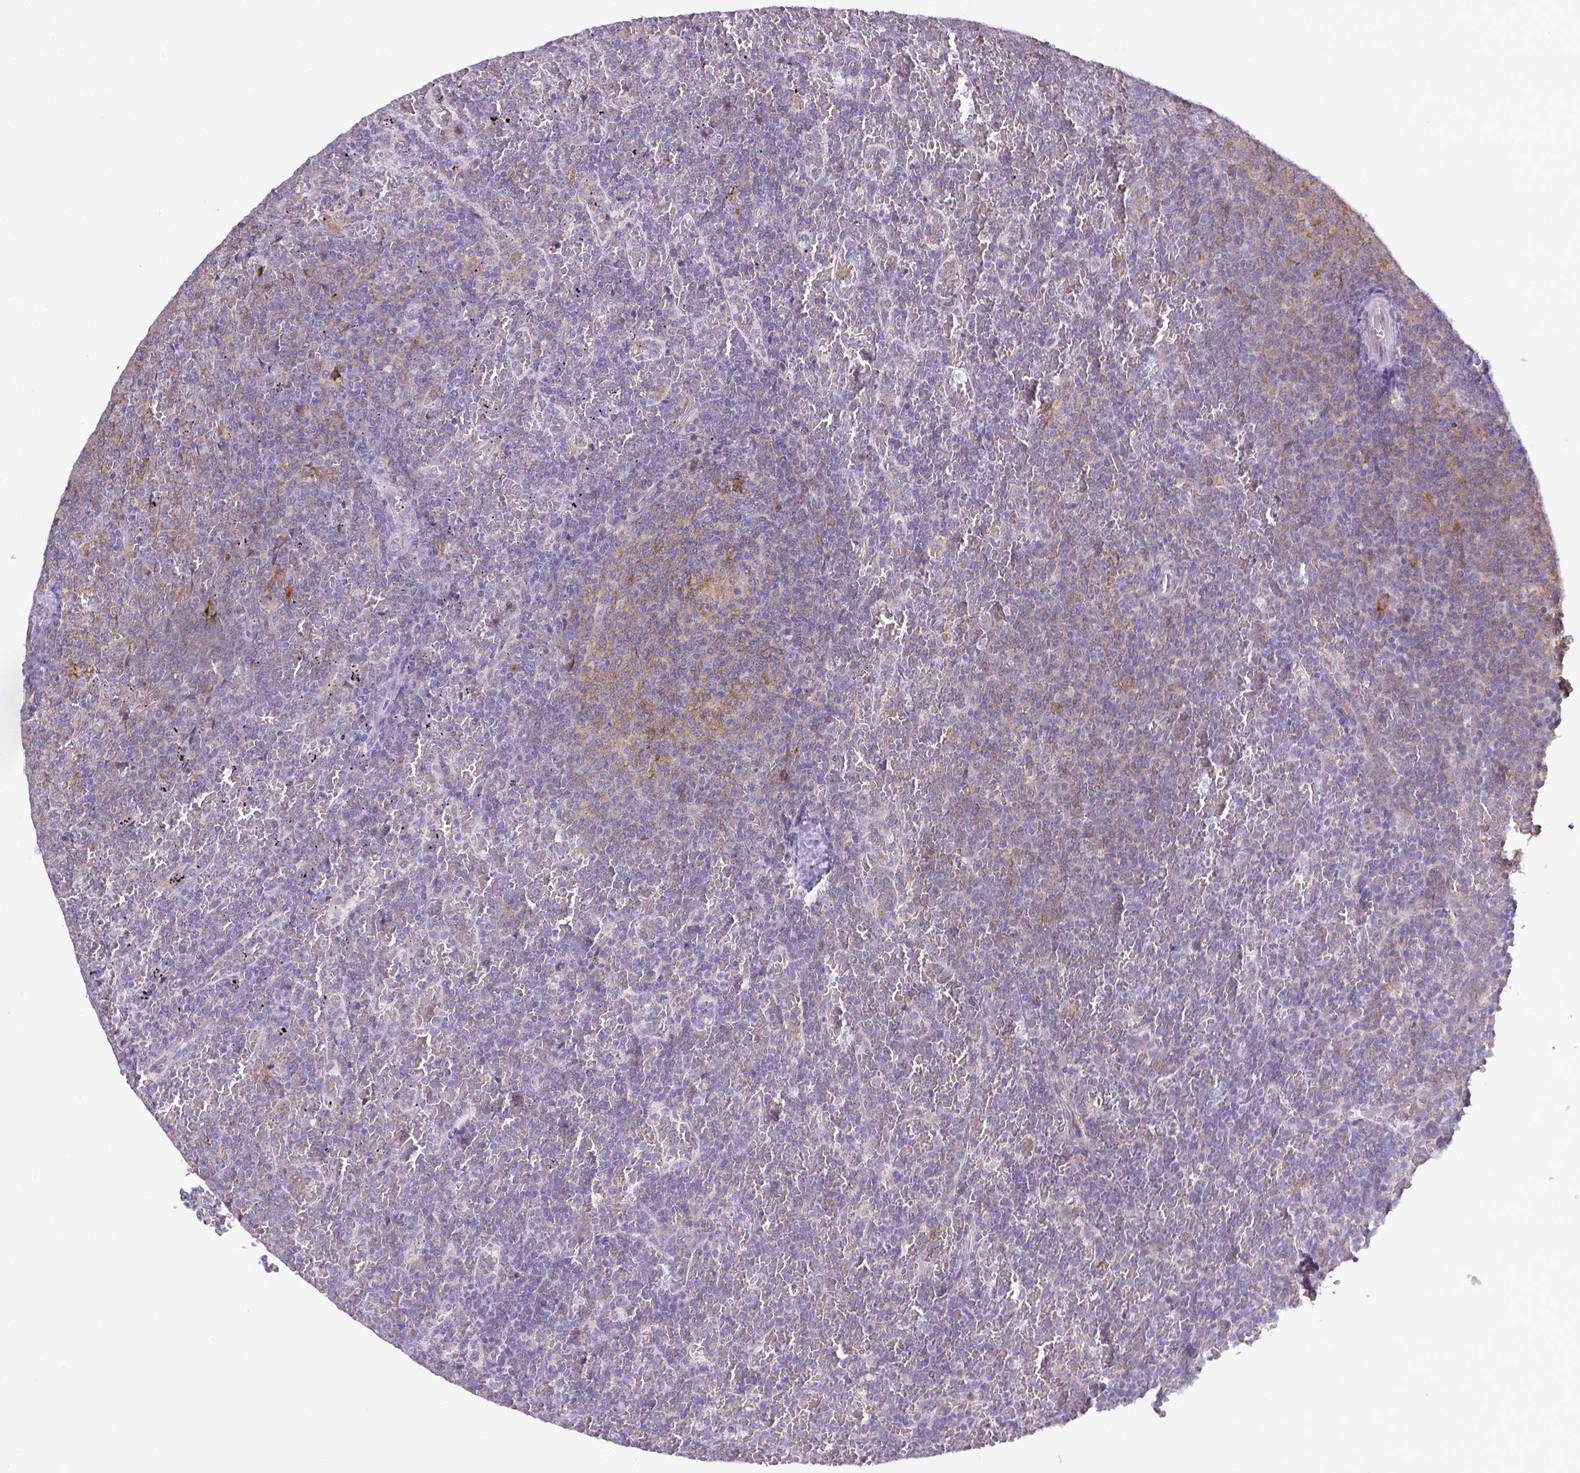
{"staining": {"intensity": "moderate", "quantity": "<25%", "location": "cytoplasmic/membranous"}, "tissue": "lymphoma", "cell_type": "Tumor cells", "image_type": "cancer", "snomed": [{"axis": "morphology", "description": "Malignant lymphoma, non-Hodgkin's type, Low grade"}, {"axis": "topography", "description": "Spleen"}], "caption": "High-magnification brightfield microscopy of lymphoma stained with DAB (3,3'-diaminobenzidine) (brown) and counterstained with hematoxylin (blue). tumor cells exhibit moderate cytoplasmic/membranous positivity is identified in about<25% of cells. (DAB IHC, brown staining for protein, blue staining for nuclei).", "gene": "CD40", "patient": {"sex": "female", "age": 77}}